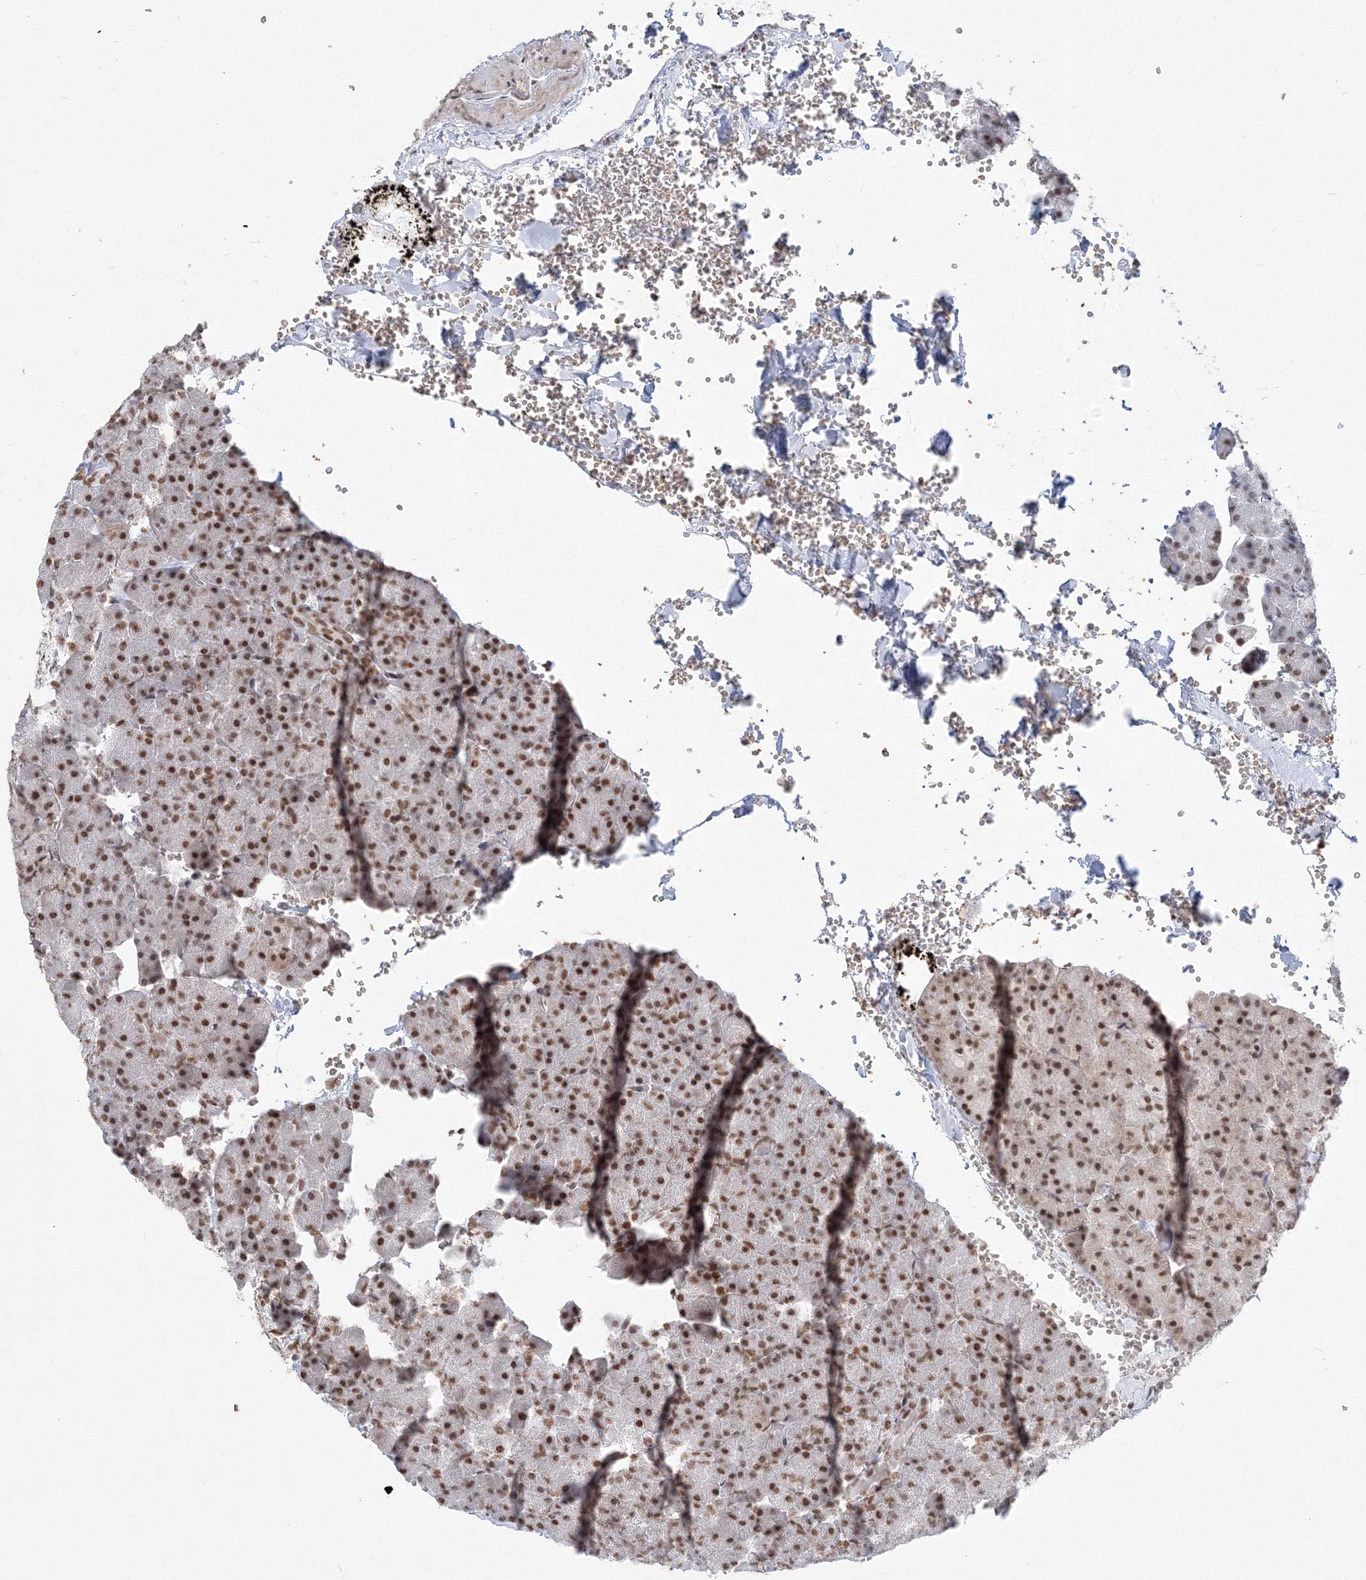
{"staining": {"intensity": "moderate", "quantity": ">75%", "location": "nuclear"}, "tissue": "pancreas", "cell_type": "Exocrine glandular cells", "image_type": "normal", "snomed": [{"axis": "morphology", "description": "Normal tissue, NOS"}, {"axis": "morphology", "description": "Carcinoid, malignant, NOS"}, {"axis": "topography", "description": "Pancreas"}], "caption": "Immunohistochemistry (IHC) (DAB (3,3'-diaminobenzidine)) staining of unremarkable human pancreas exhibits moderate nuclear protein staining in about >75% of exocrine glandular cells.", "gene": "ZNF638", "patient": {"sex": "female", "age": 35}}